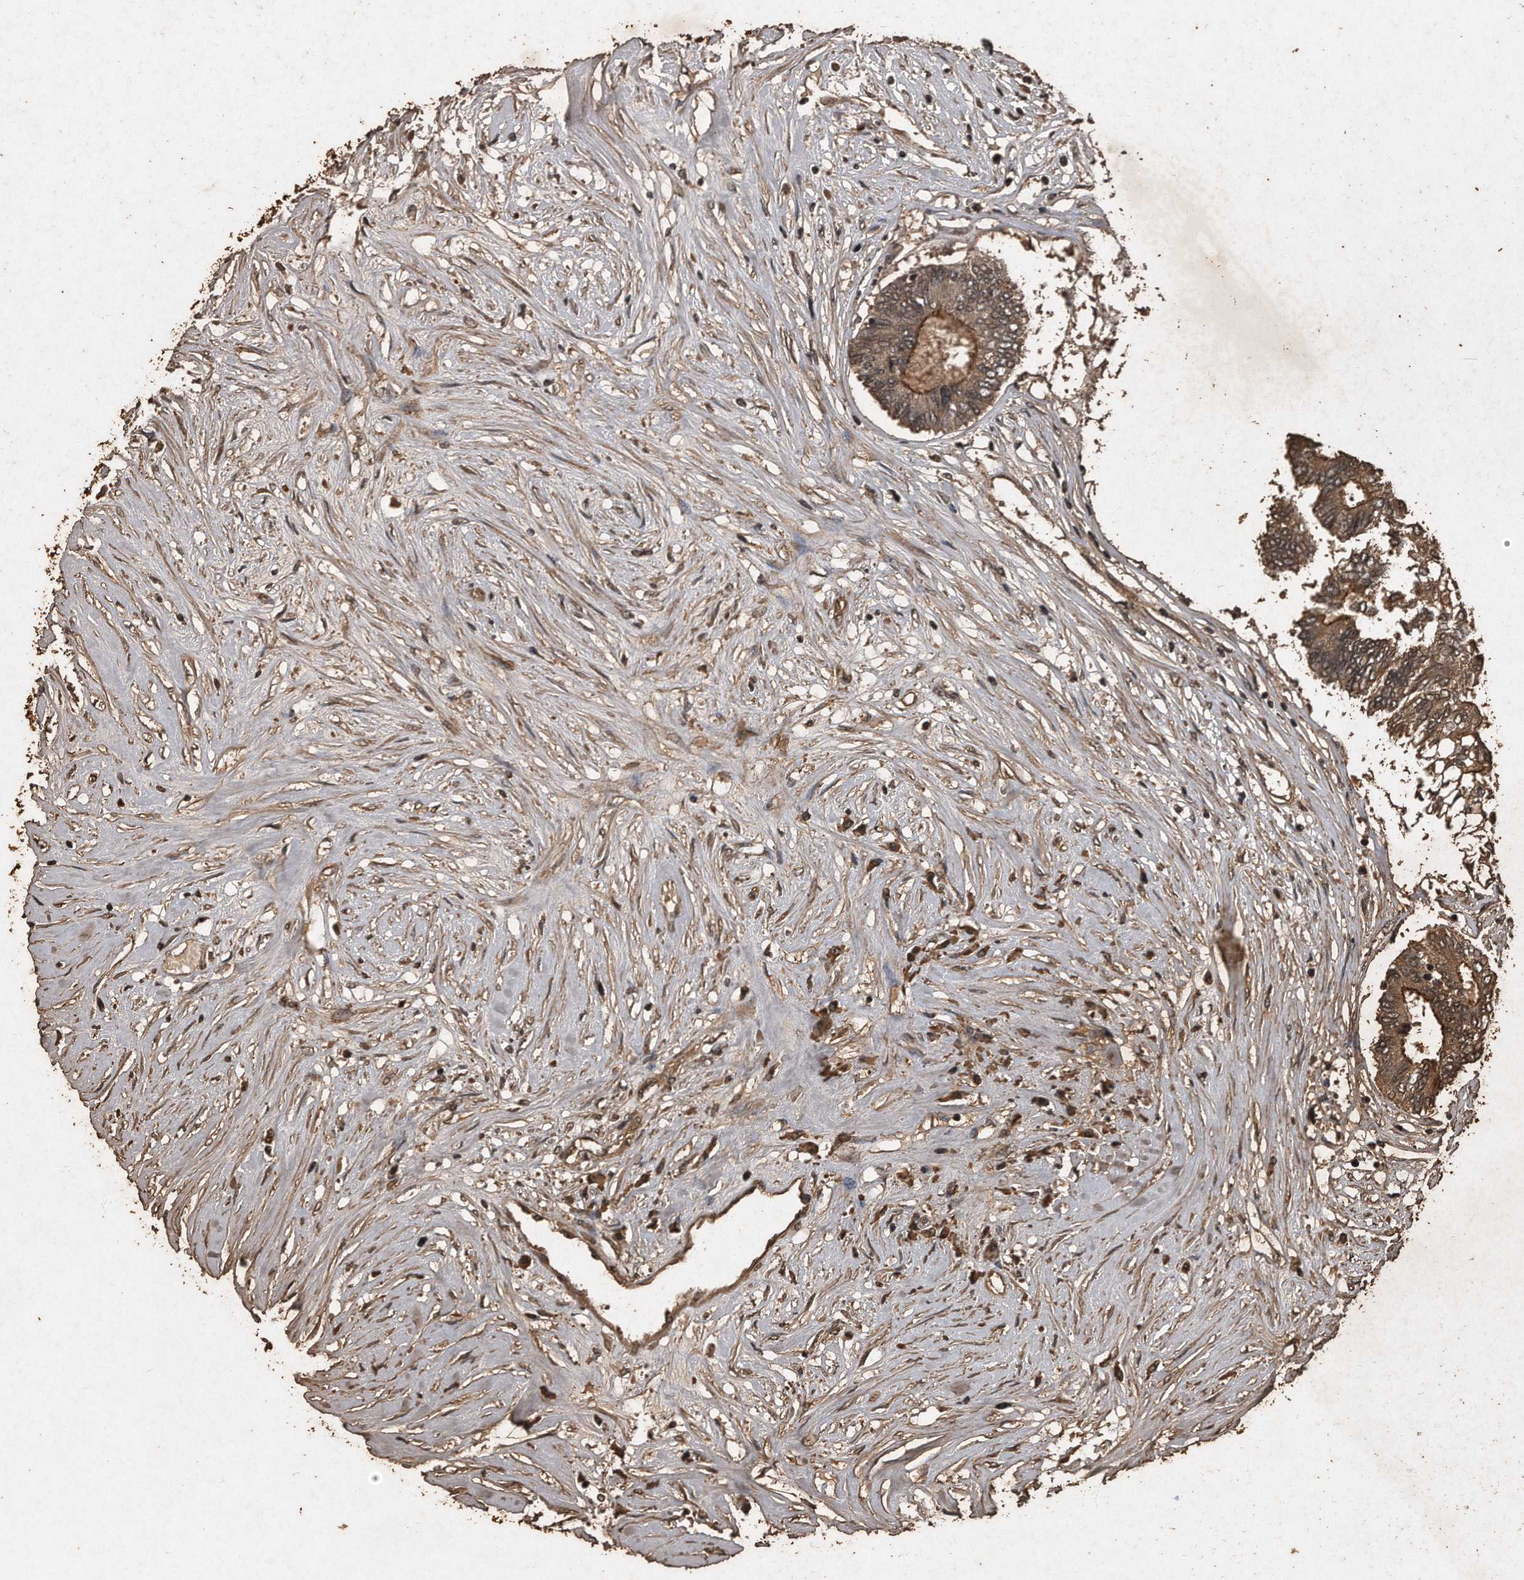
{"staining": {"intensity": "moderate", "quantity": ">75%", "location": "cytoplasmic/membranous"}, "tissue": "colorectal cancer", "cell_type": "Tumor cells", "image_type": "cancer", "snomed": [{"axis": "morphology", "description": "Adenocarcinoma, NOS"}, {"axis": "topography", "description": "Rectum"}], "caption": "Immunohistochemistry (IHC) histopathology image of neoplastic tissue: adenocarcinoma (colorectal) stained using IHC demonstrates medium levels of moderate protein expression localized specifically in the cytoplasmic/membranous of tumor cells, appearing as a cytoplasmic/membranous brown color.", "gene": "CFLAR", "patient": {"sex": "male", "age": 63}}